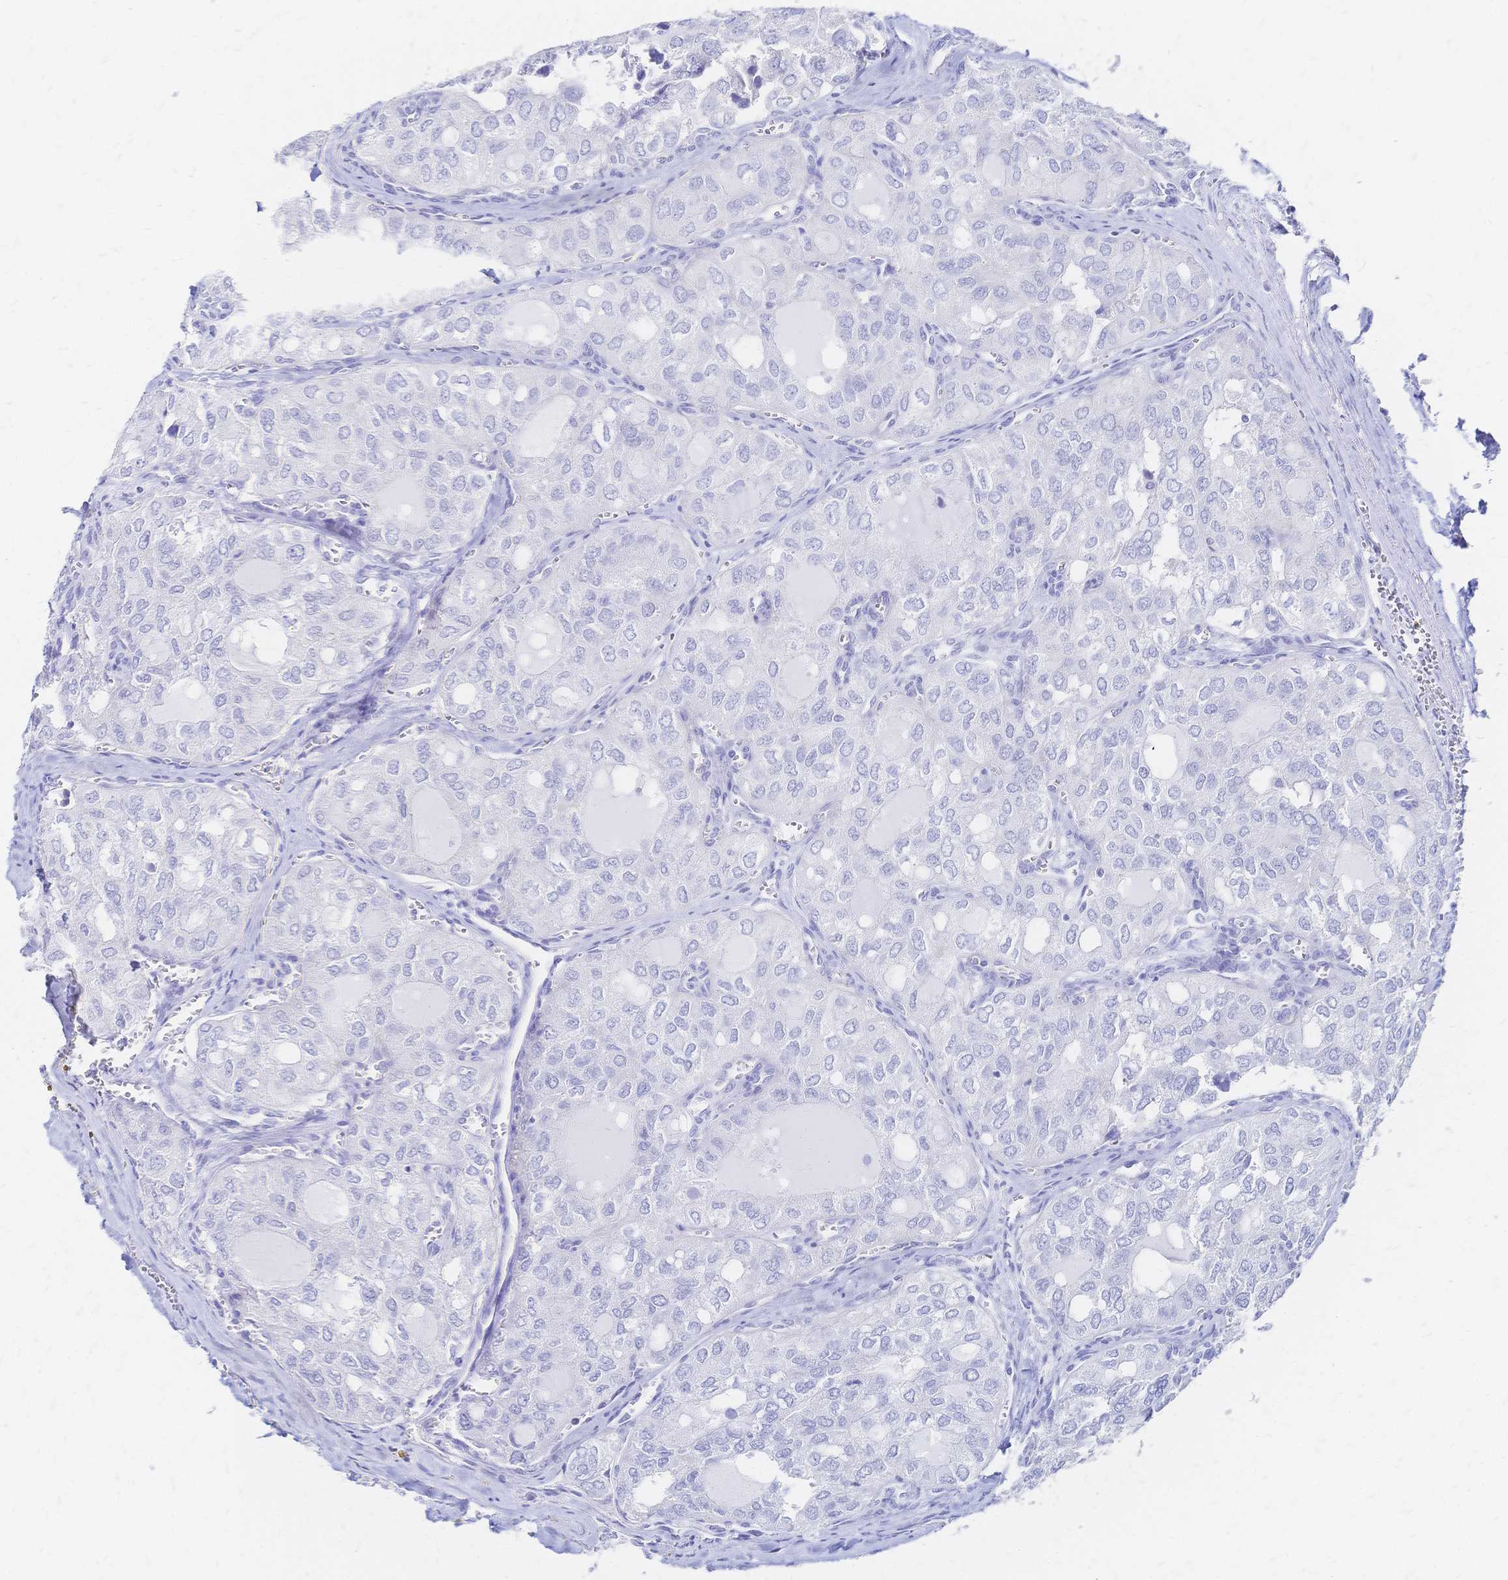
{"staining": {"intensity": "negative", "quantity": "none", "location": "none"}, "tissue": "thyroid cancer", "cell_type": "Tumor cells", "image_type": "cancer", "snomed": [{"axis": "morphology", "description": "Follicular adenoma carcinoma, NOS"}, {"axis": "topography", "description": "Thyroid gland"}], "caption": "The micrograph displays no significant expression in tumor cells of thyroid cancer (follicular adenoma carcinoma).", "gene": "SLC5A1", "patient": {"sex": "male", "age": 75}}